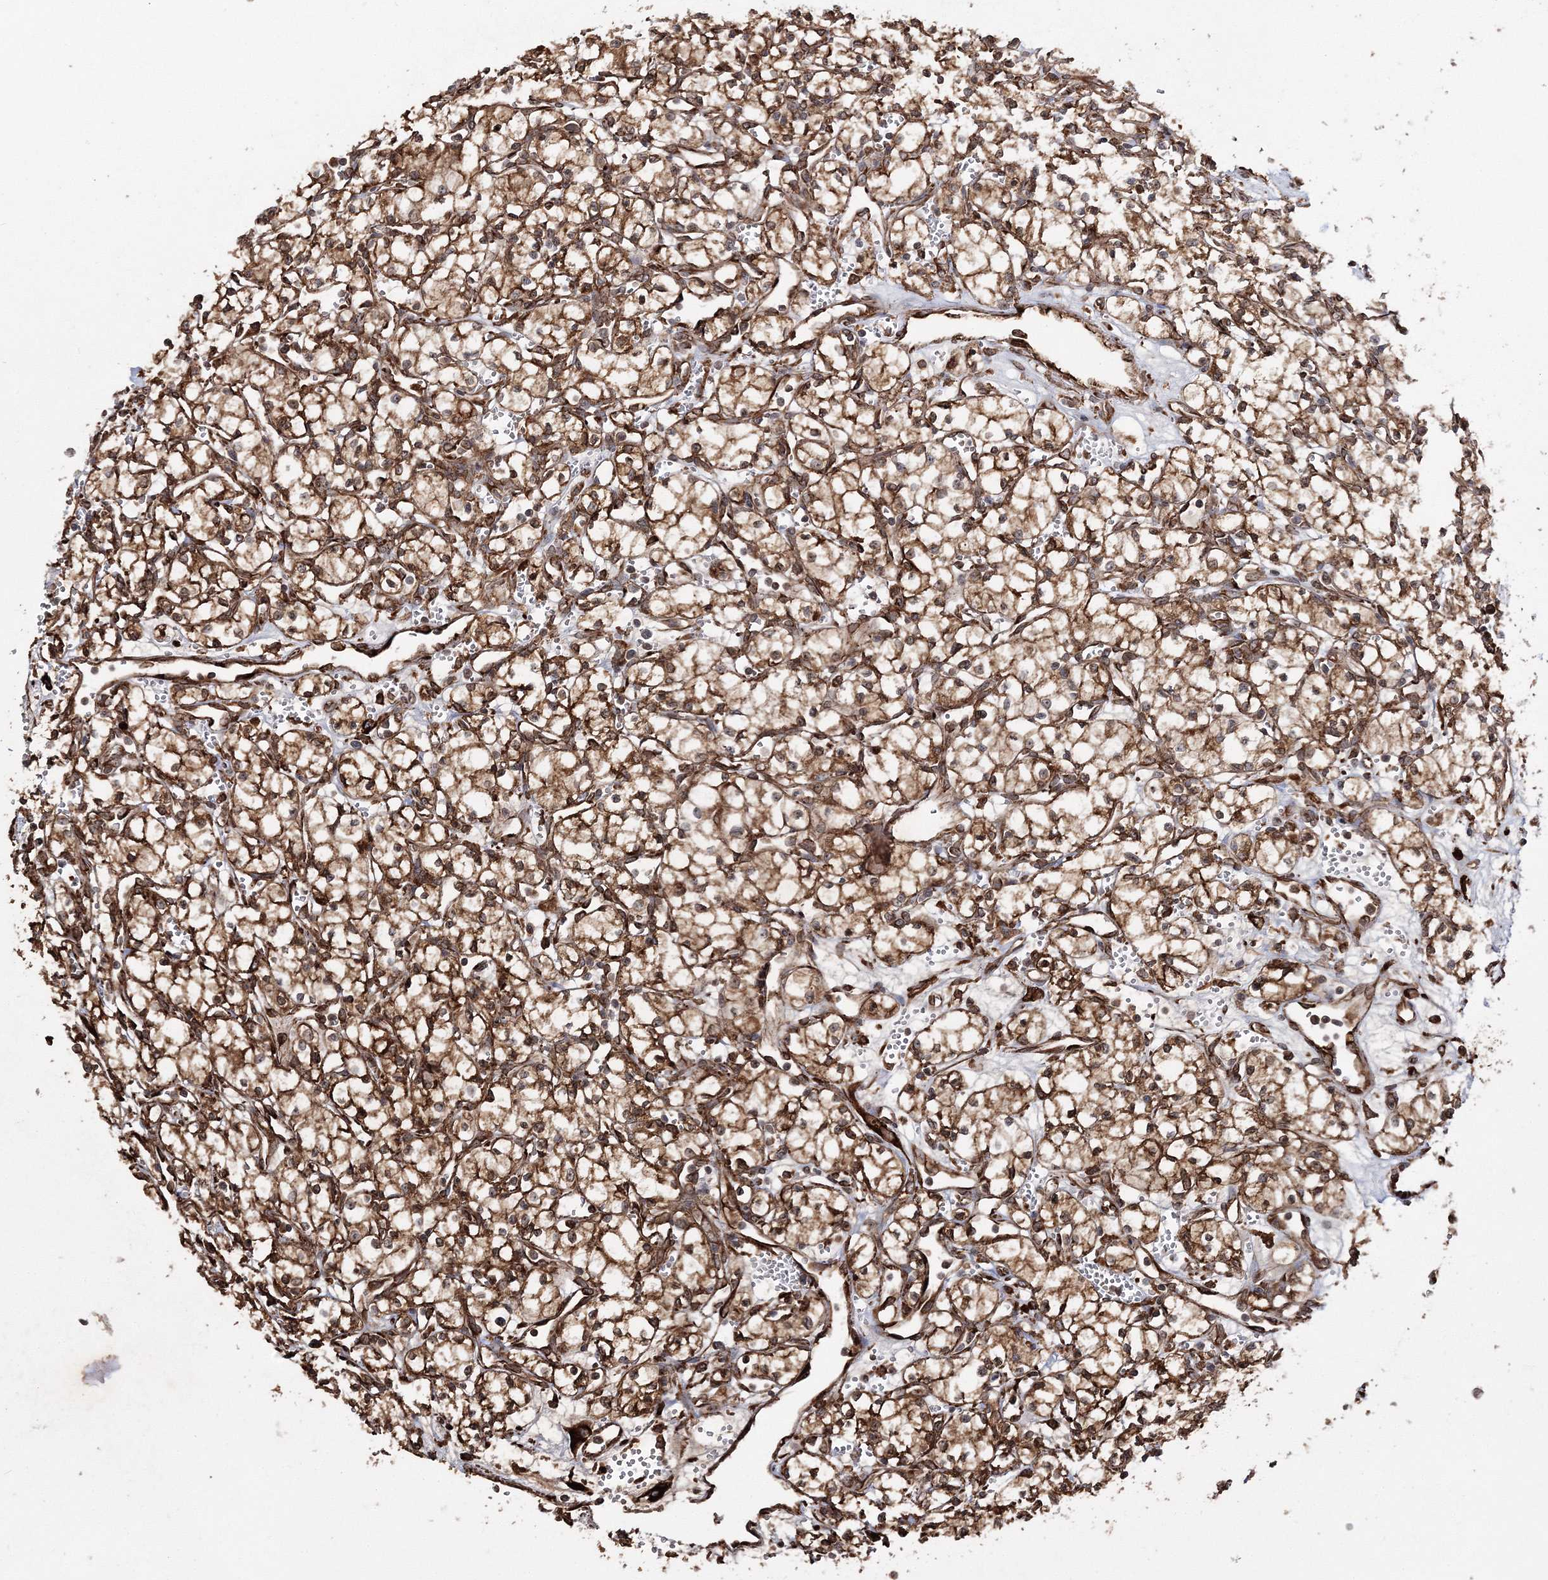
{"staining": {"intensity": "moderate", "quantity": ">75%", "location": "cytoplasmic/membranous"}, "tissue": "renal cancer", "cell_type": "Tumor cells", "image_type": "cancer", "snomed": [{"axis": "morphology", "description": "Adenocarcinoma, NOS"}, {"axis": "topography", "description": "Kidney"}], "caption": "Renal cancer (adenocarcinoma) tissue reveals moderate cytoplasmic/membranous expression in about >75% of tumor cells", "gene": "SCRN3", "patient": {"sex": "male", "age": 59}}